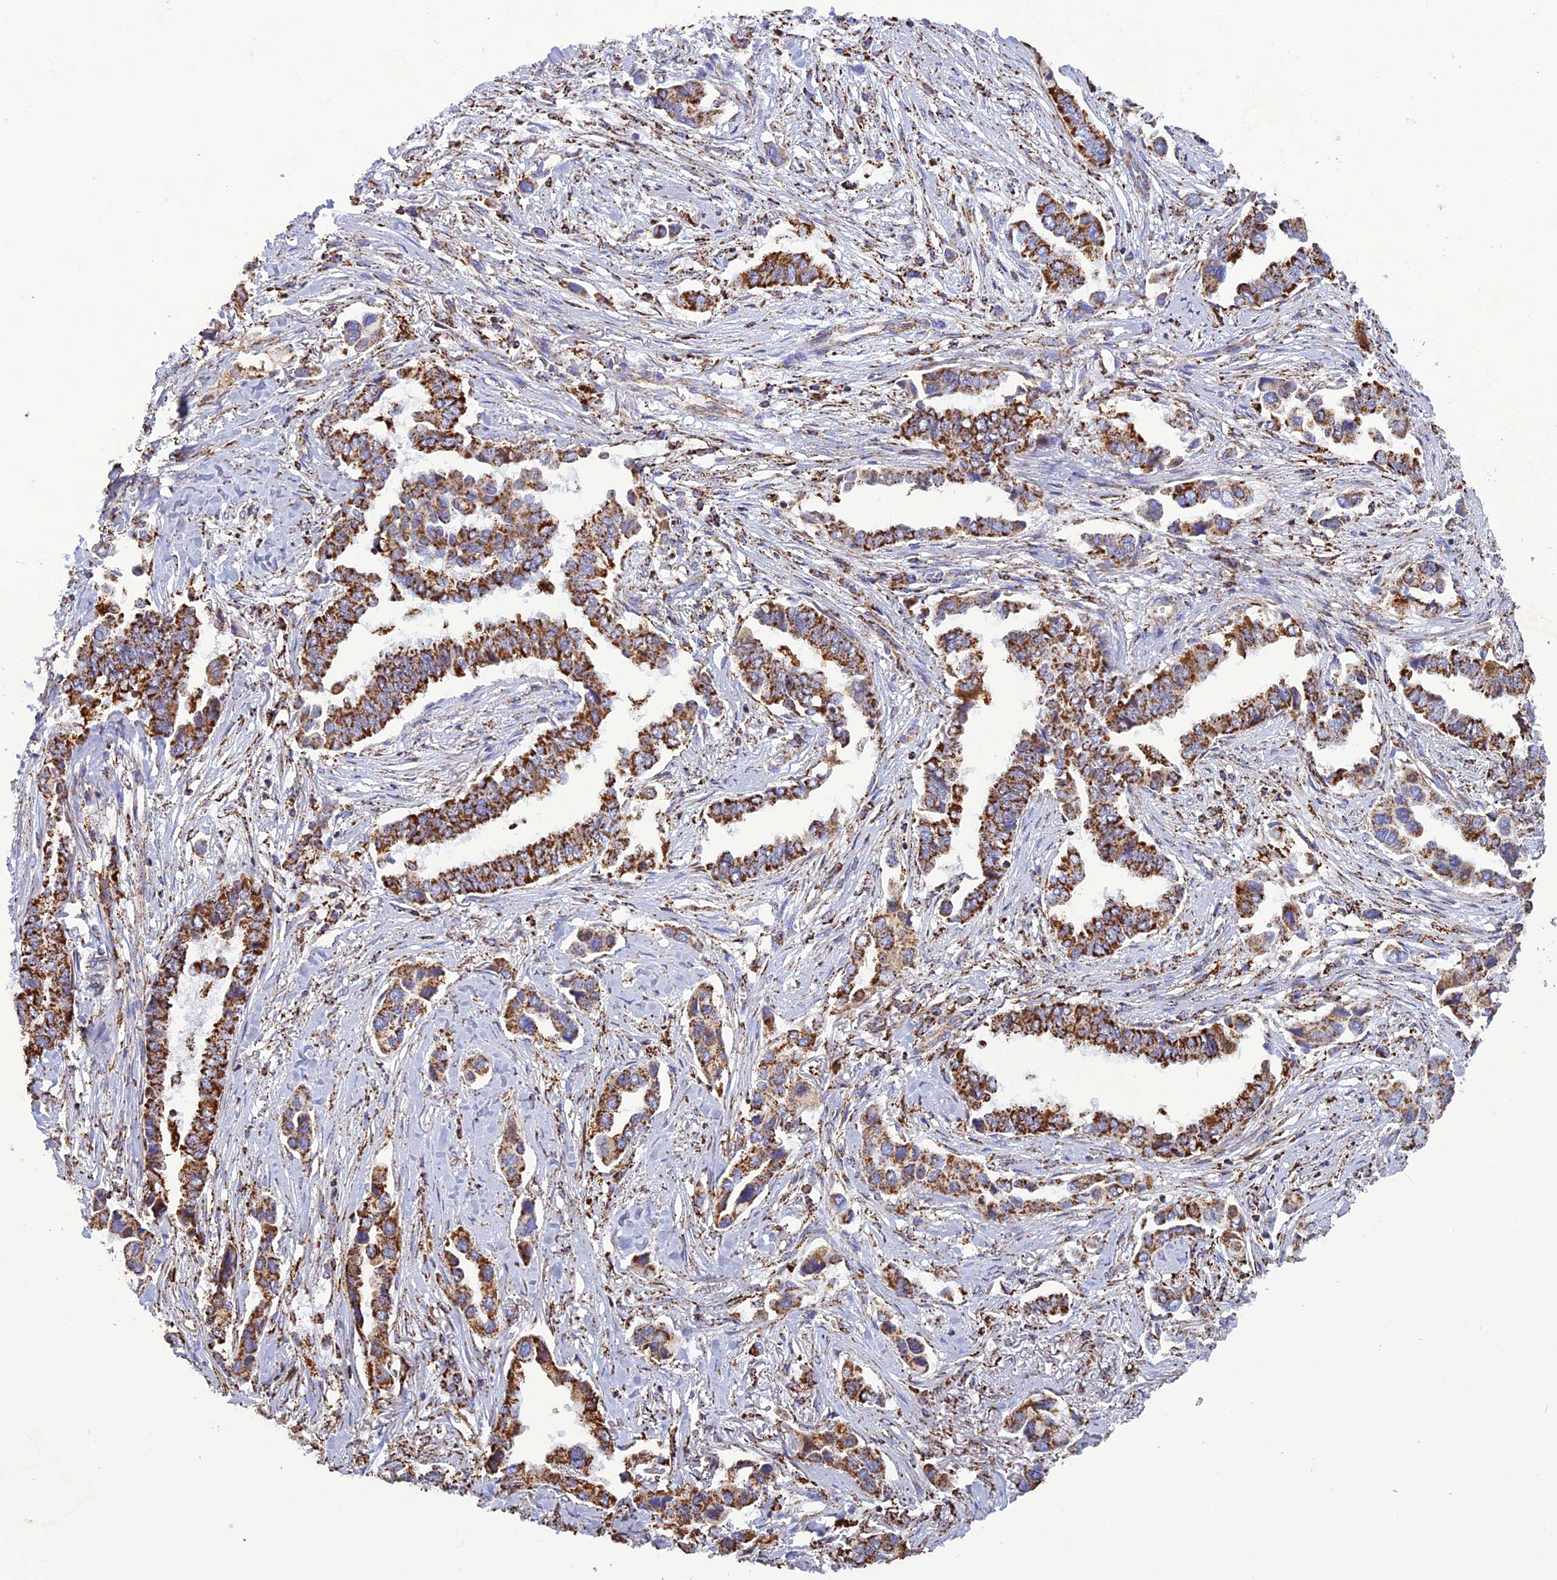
{"staining": {"intensity": "strong", "quantity": ">75%", "location": "cytoplasmic/membranous"}, "tissue": "lung cancer", "cell_type": "Tumor cells", "image_type": "cancer", "snomed": [{"axis": "morphology", "description": "Adenocarcinoma, NOS"}, {"axis": "topography", "description": "Lung"}], "caption": "This histopathology image shows immunohistochemistry staining of human lung cancer (adenocarcinoma), with high strong cytoplasmic/membranous staining in about >75% of tumor cells.", "gene": "KCNG1", "patient": {"sex": "female", "age": 76}}